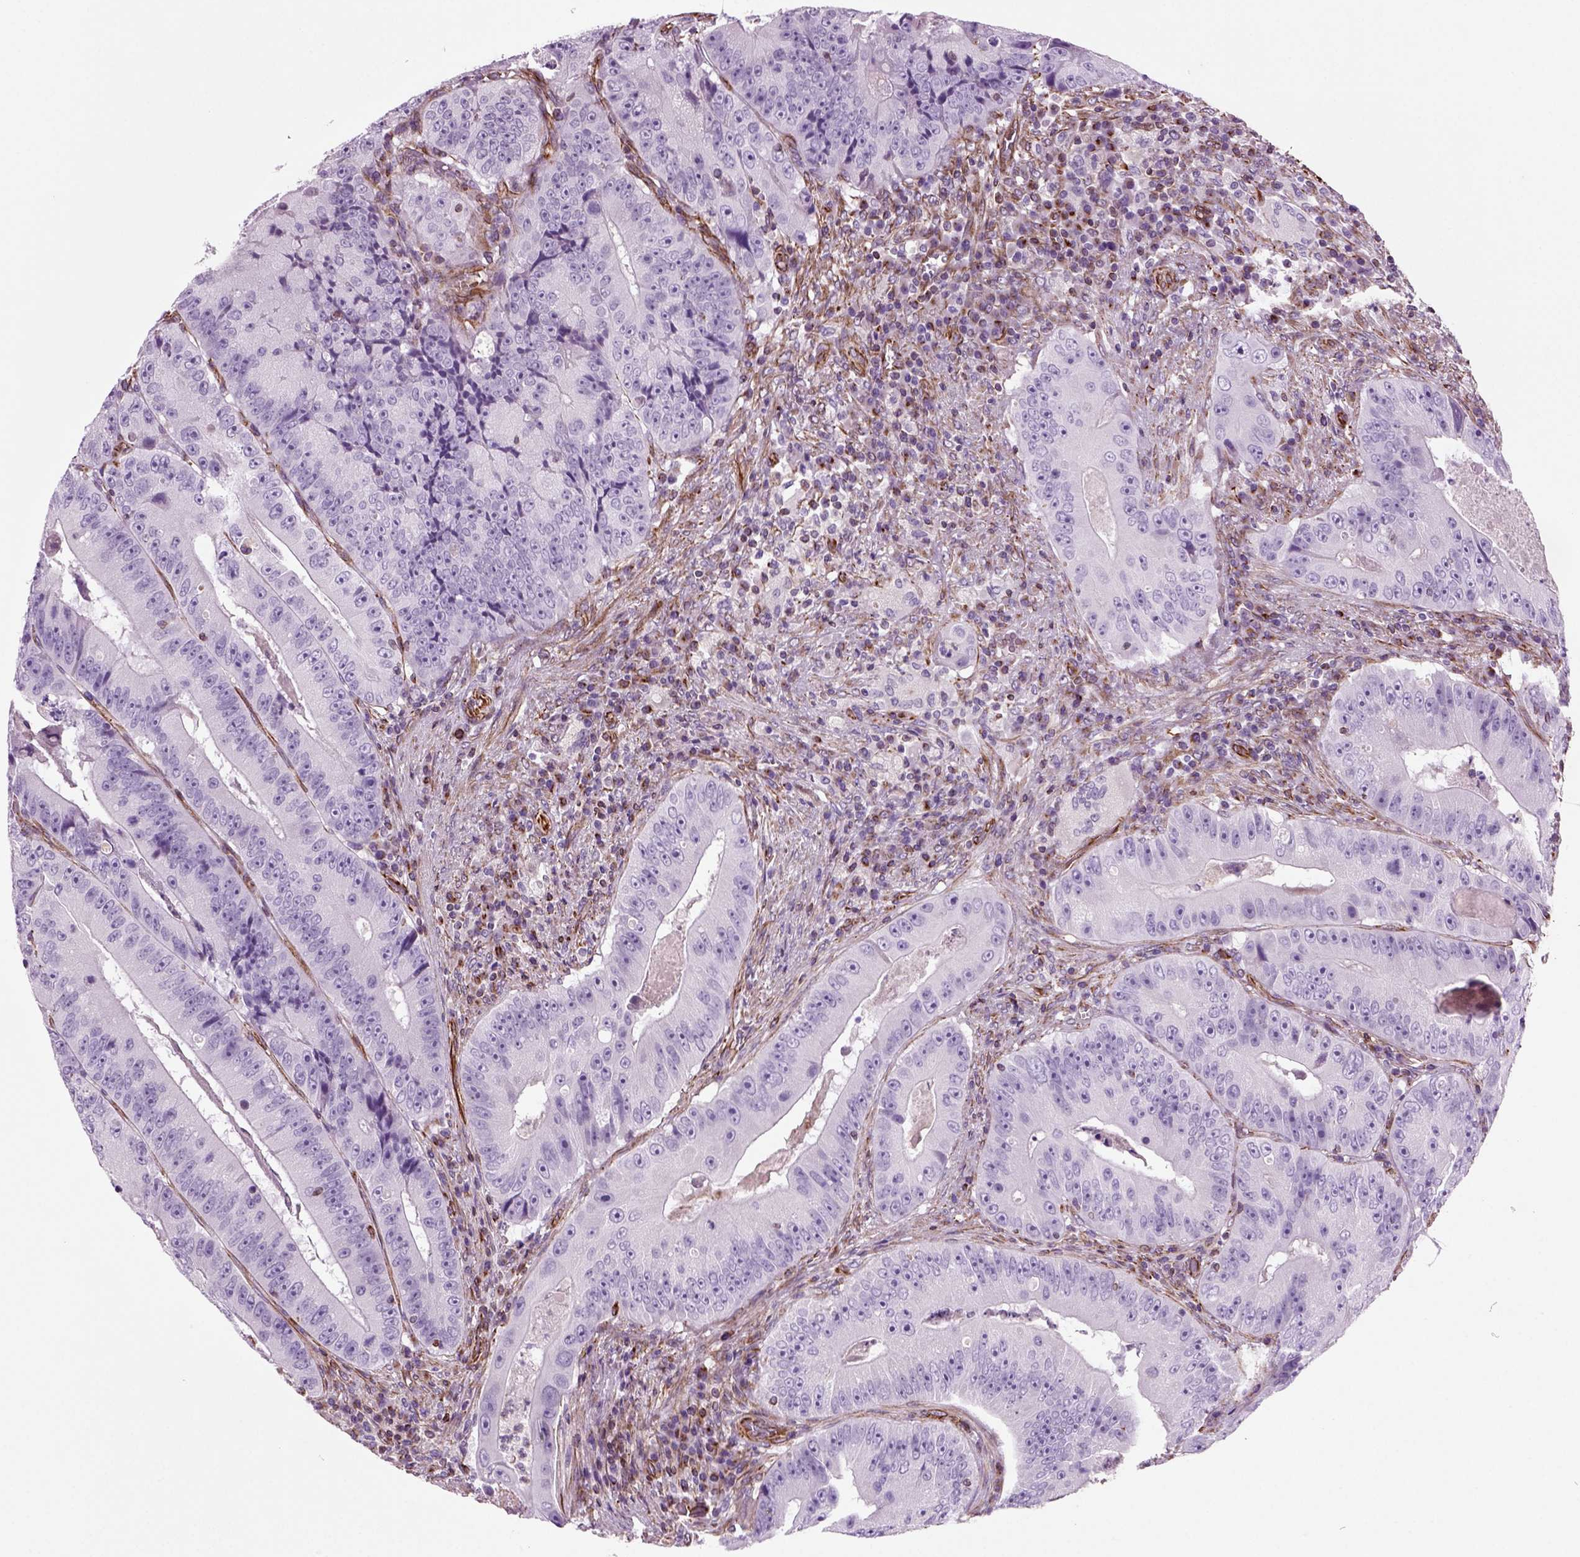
{"staining": {"intensity": "negative", "quantity": "none", "location": "none"}, "tissue": "colorectal cancer", "cell_type": "Tumor cells", "image_type": "cancer", "snomed": [{"axis": "morphology", "description": "Adenocarcinoma, NOS"}, {"axis": "topography", "description": "Colon"}], "caption": "DAB (3,3'-diaminobenzidine) immunohistochemical staining of human colorectal adenocarcinoma exhibits no significant positivity in tumor cells.", "gene": "ACER3", "patient": {"sex": "female", "age": 86}}